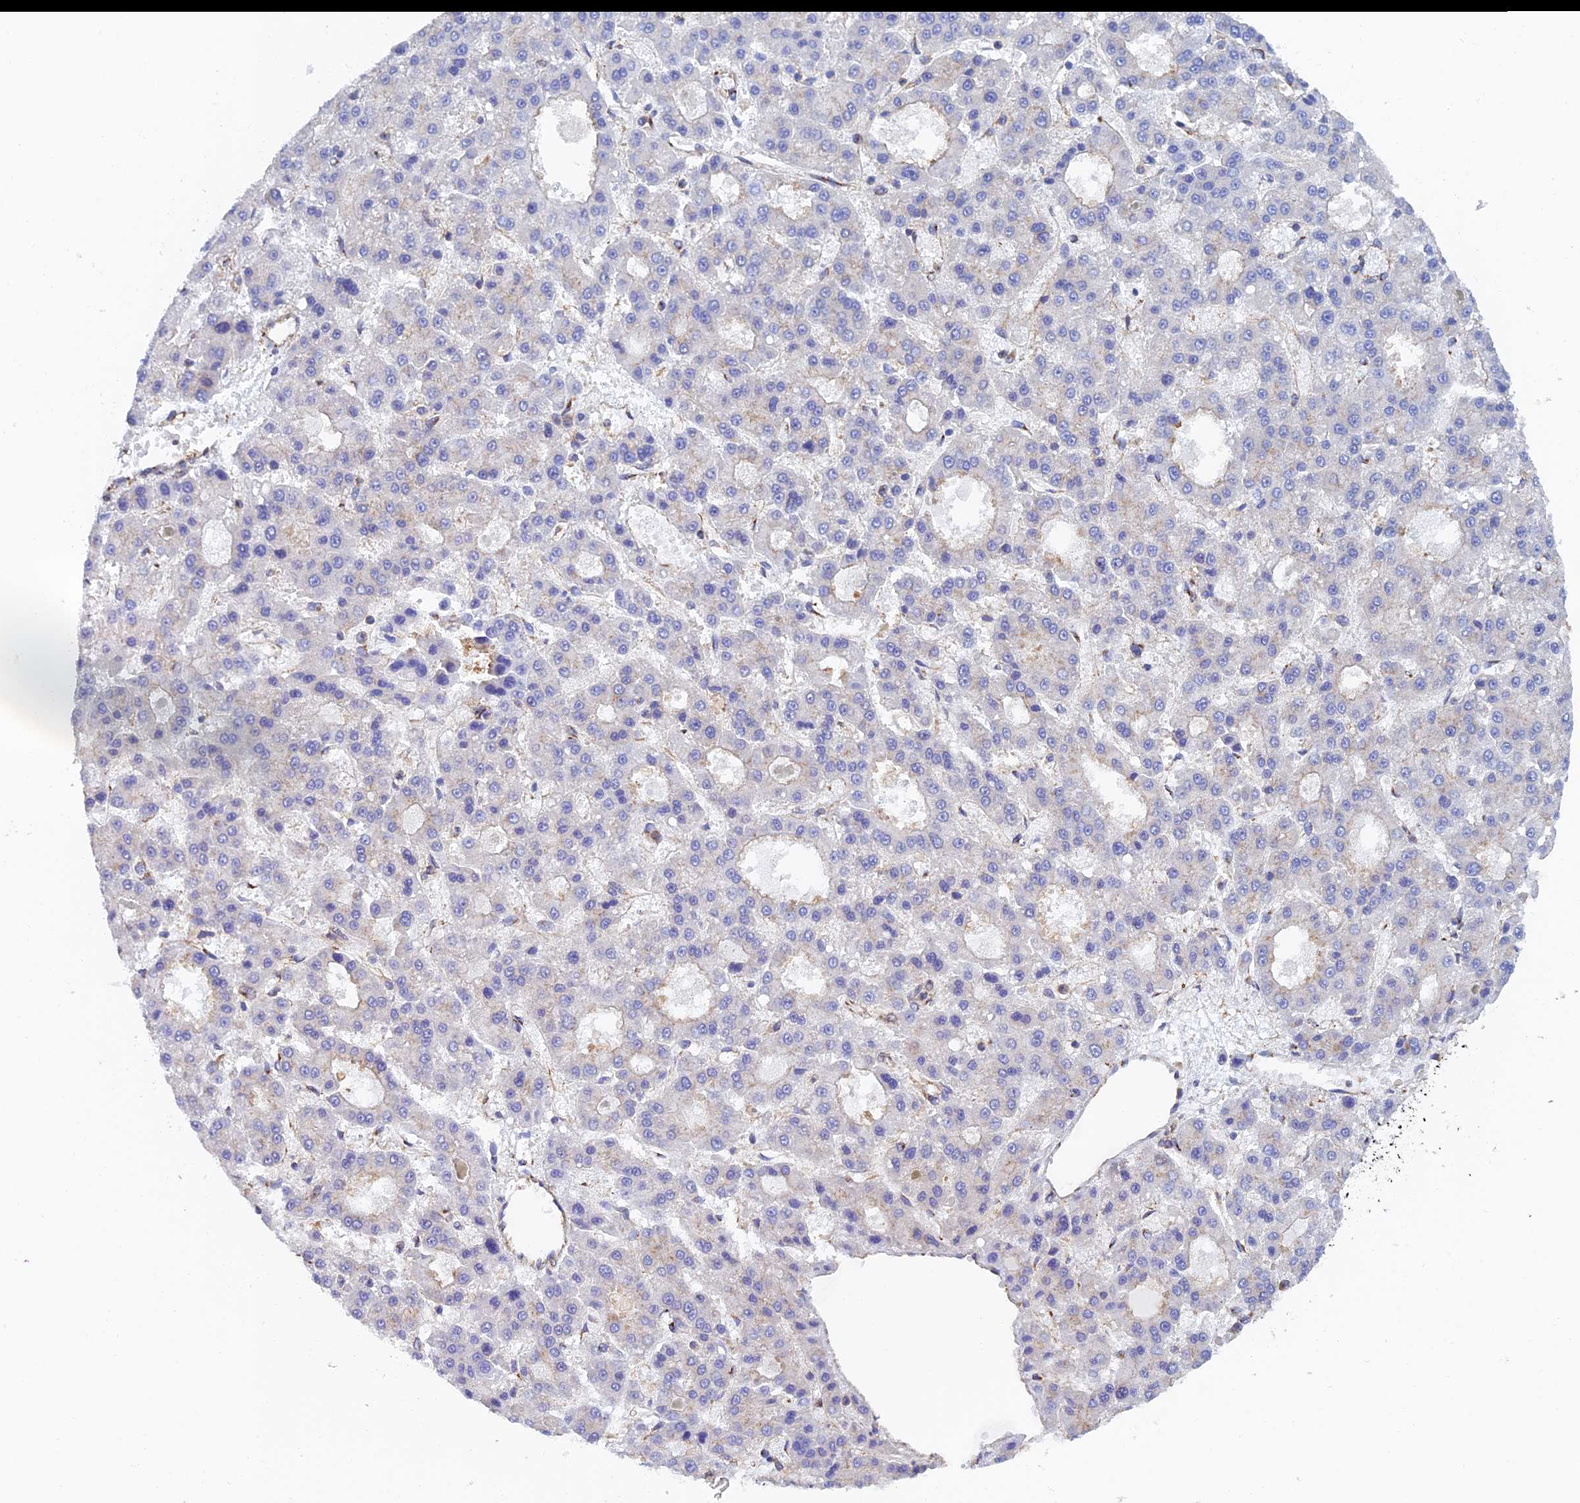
{"staining": {"intensity": "negative", "quantity": "none", "location": "none"}, "tissue": "liver cancer", "cell_type": "Tumor cells", "image_type": "cancer", "snomed": [{"axis": "morphology", "description": "Carcinoma, Hepatocellular, NOS"}, {"axis": "topography", "description": "Liver"}], "caption": "DAB (3,3'-diaminobenzidine) immunohistochemical staining of liver hepatocellular carcinoma exhibits no significant positivity in tumor cells. Nuclei are stained in blue.", "gene": "DCTN2", "patient": {"sex": "male", "age": 70}}